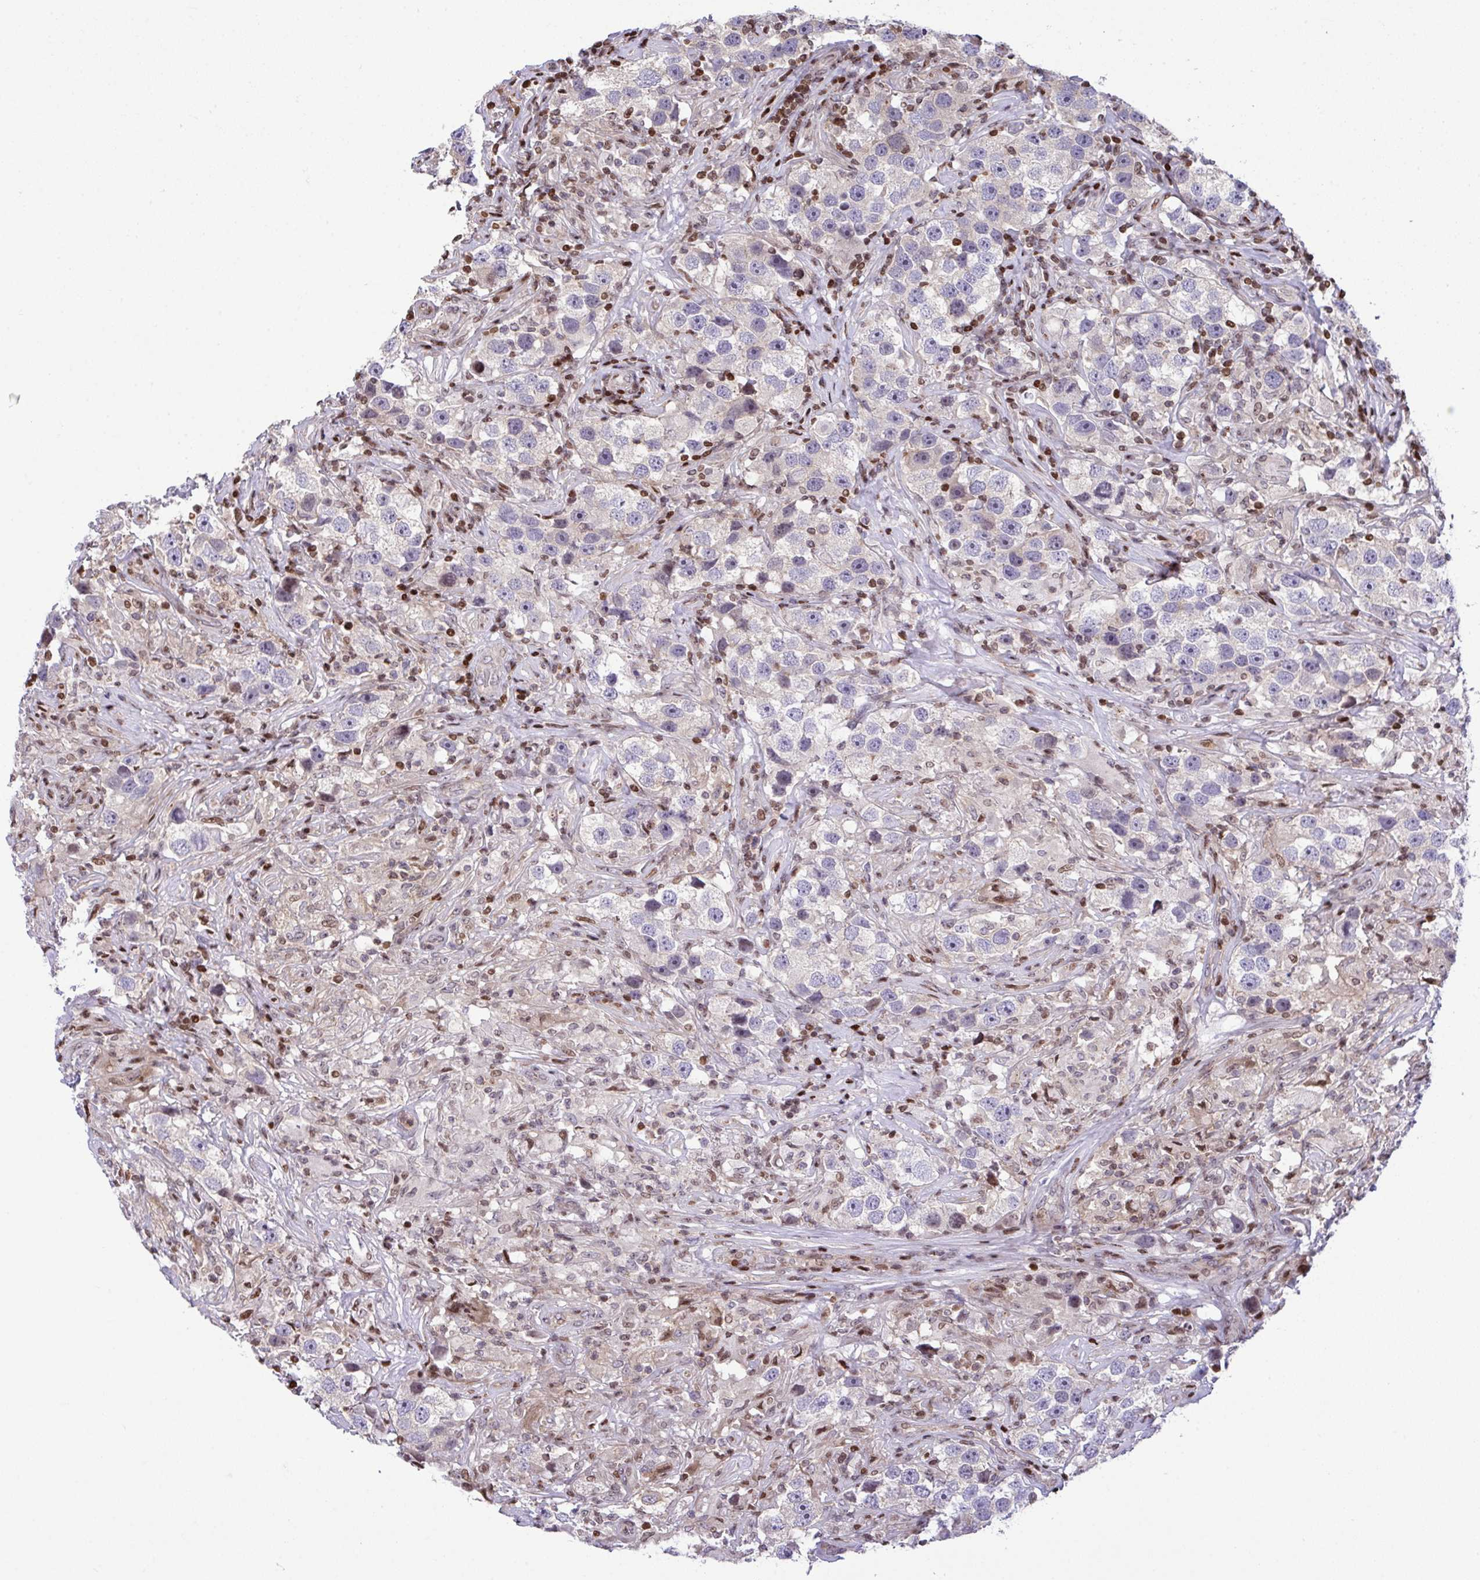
{"staining": {"intensity": "negative", "quantity": "none", "location": "none"}, "tissue": "testis cancer", "cell_type": "Tumor cells", "image_type": "cancer", "snomed": [{"axis": "morphology", "description": "Seminoma, NOS"}, {"axis": "topography", "description": "Testis"}], "caption": "Immunohistochemistry (IHC) image of neoplastic tissue: testis seminoma stained with DAB (3,3'-diaminobenzidine) displays no significant protein expression in tumor cells. Brightfield microscopy of immunohistochemistry (IHC) stained with DAB (brown) and hematoxylin (blue), captured at high magnification.", "gene": "RAPGEF5", "patient": {"sex": "male", "age": 49}}